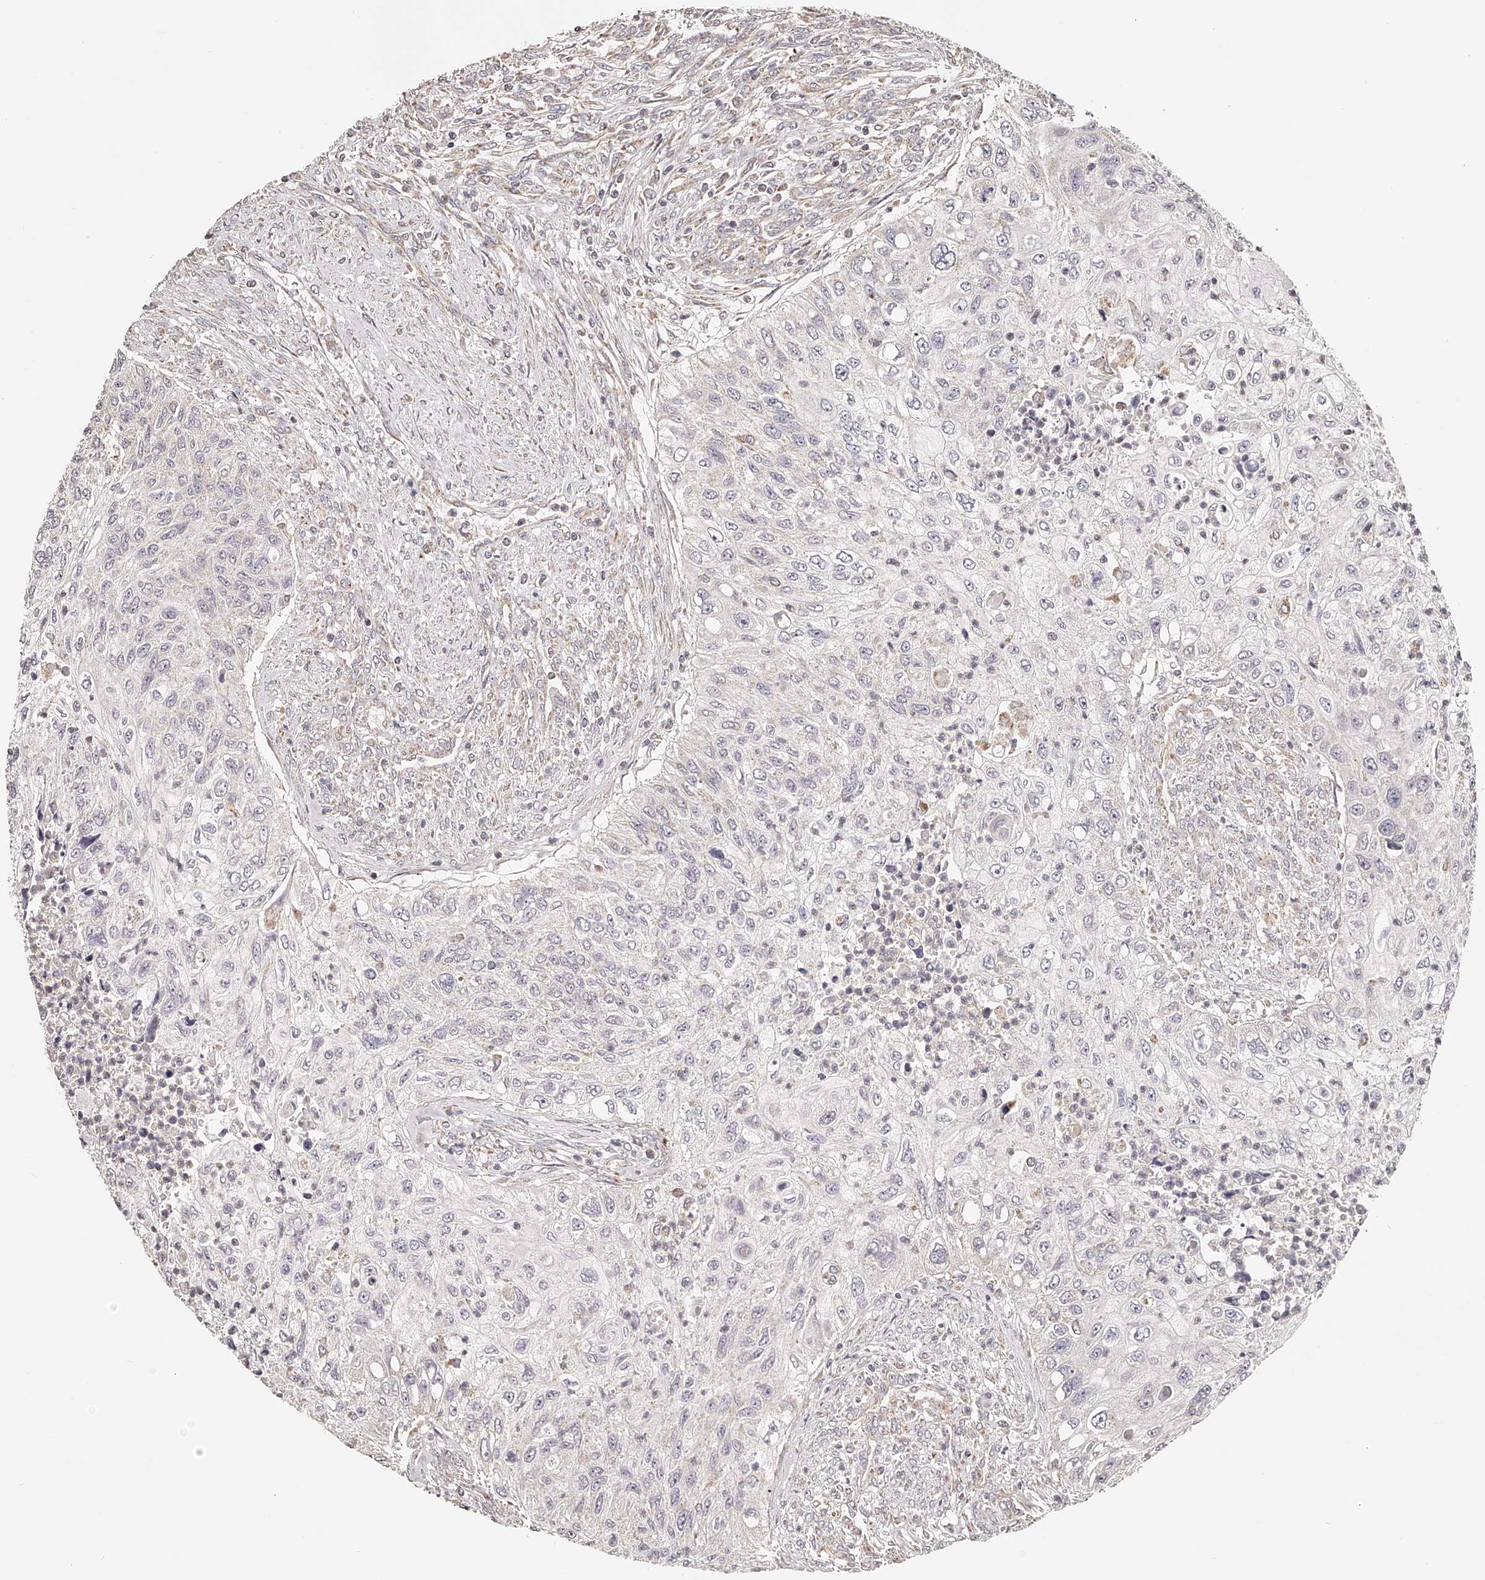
{"staining": {"intensity": "negative", "quantity": "none", "location": "none"}, "tissue": "urothelial cancer", "cell_type": "Tumor cells", "image_type": "cancer", "snomed": [{"axis": "morphology", "description": "Urothelial carcinoma, High grade"}, {"axis": "topography", "description": "Urinary bladder"}], "caption": "Human urothelial carcinoma (high-grade) stained for a protein using immunohistochemistry (IHC) reveals no staining in tumor cells.", "gene": "USP21", "patient": {"sex": "female", "age": 60}}